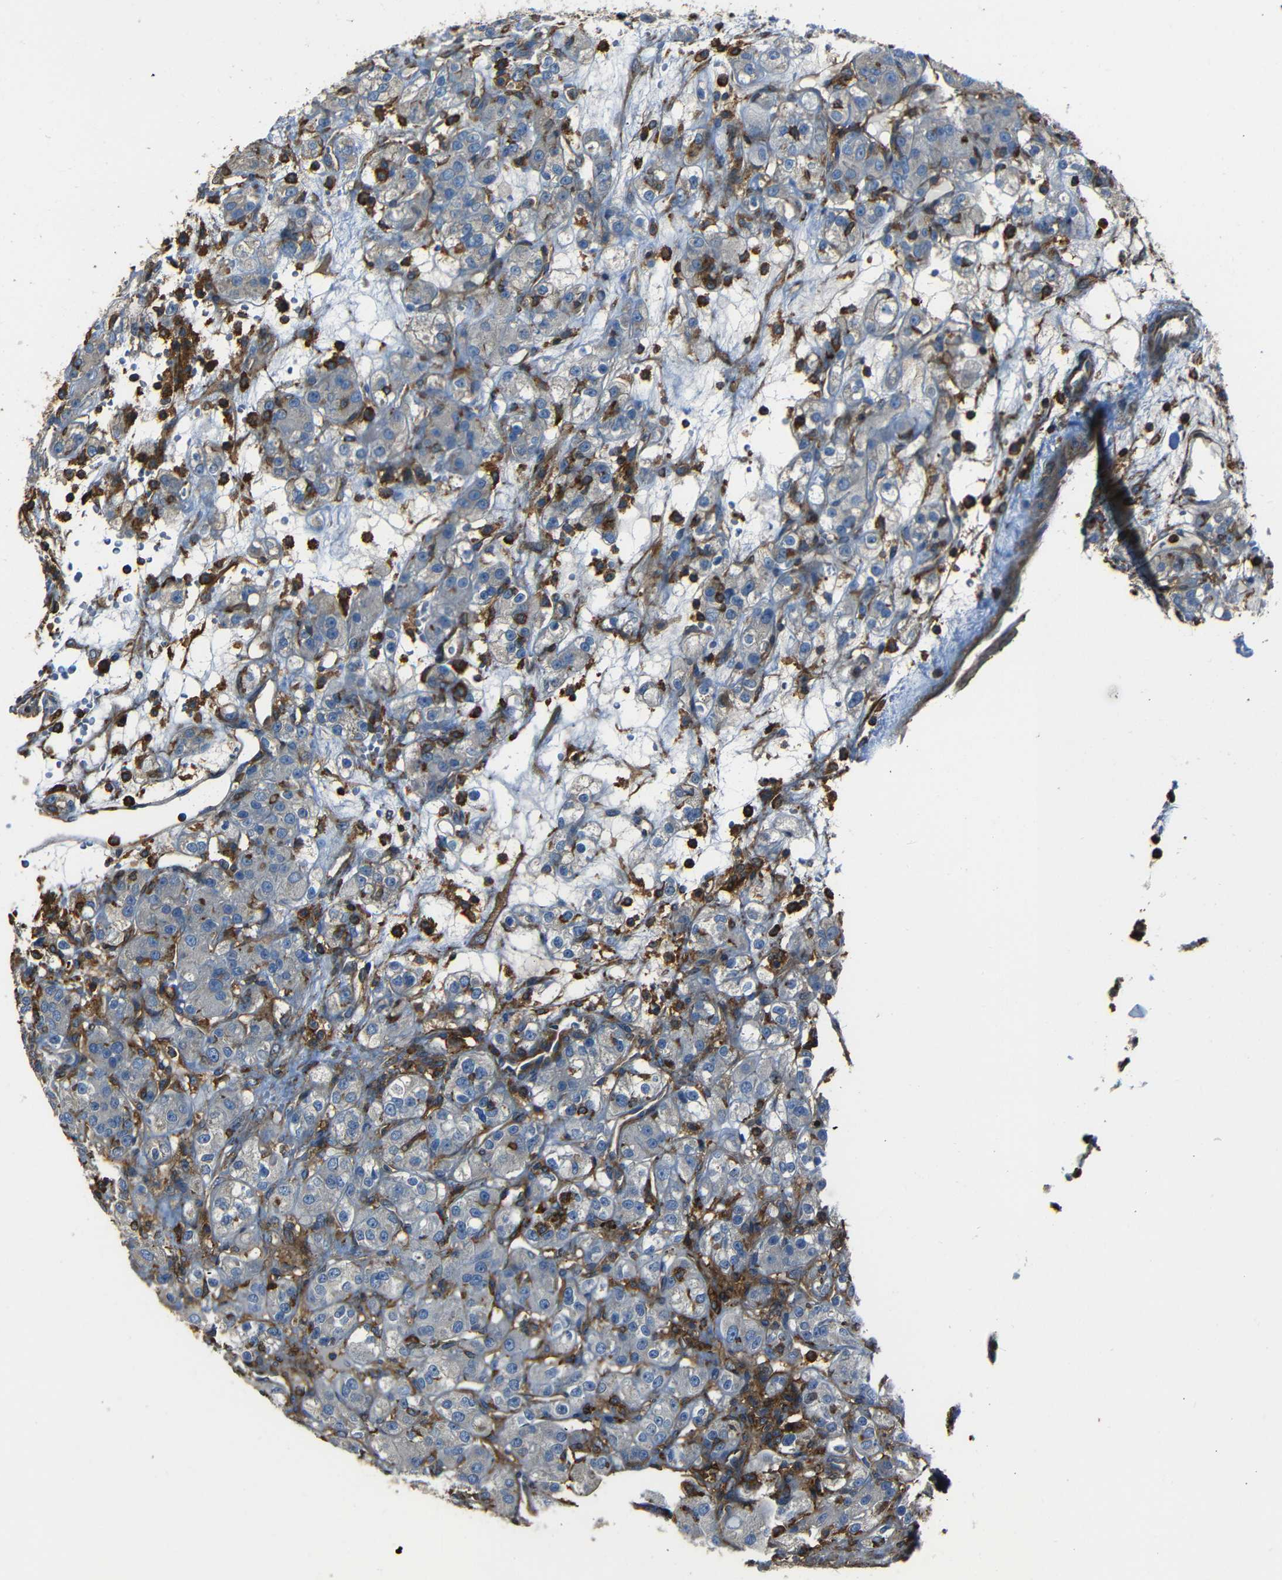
{"staining": {"intensity": "negative", "quantity": "none", "location": "none"}, "tissue": "renal cancer", "cell_type": "Tumor cells", "image_type": "cancer", "snomed": [{"axis": "morphology", "description": "Normal tissue, NOS"}, {"axis": "morphology", "description": "Adenocarcinoma, NOS"}, {"axis": "topography", "description": "Kidney"}], "caption": "Adenocarcinoma (renal) stained for a protein using IHC exhibits no expression tumor cells.", "gene": "ADGRE5", "patient": {"sex": "male", "age": 61}}